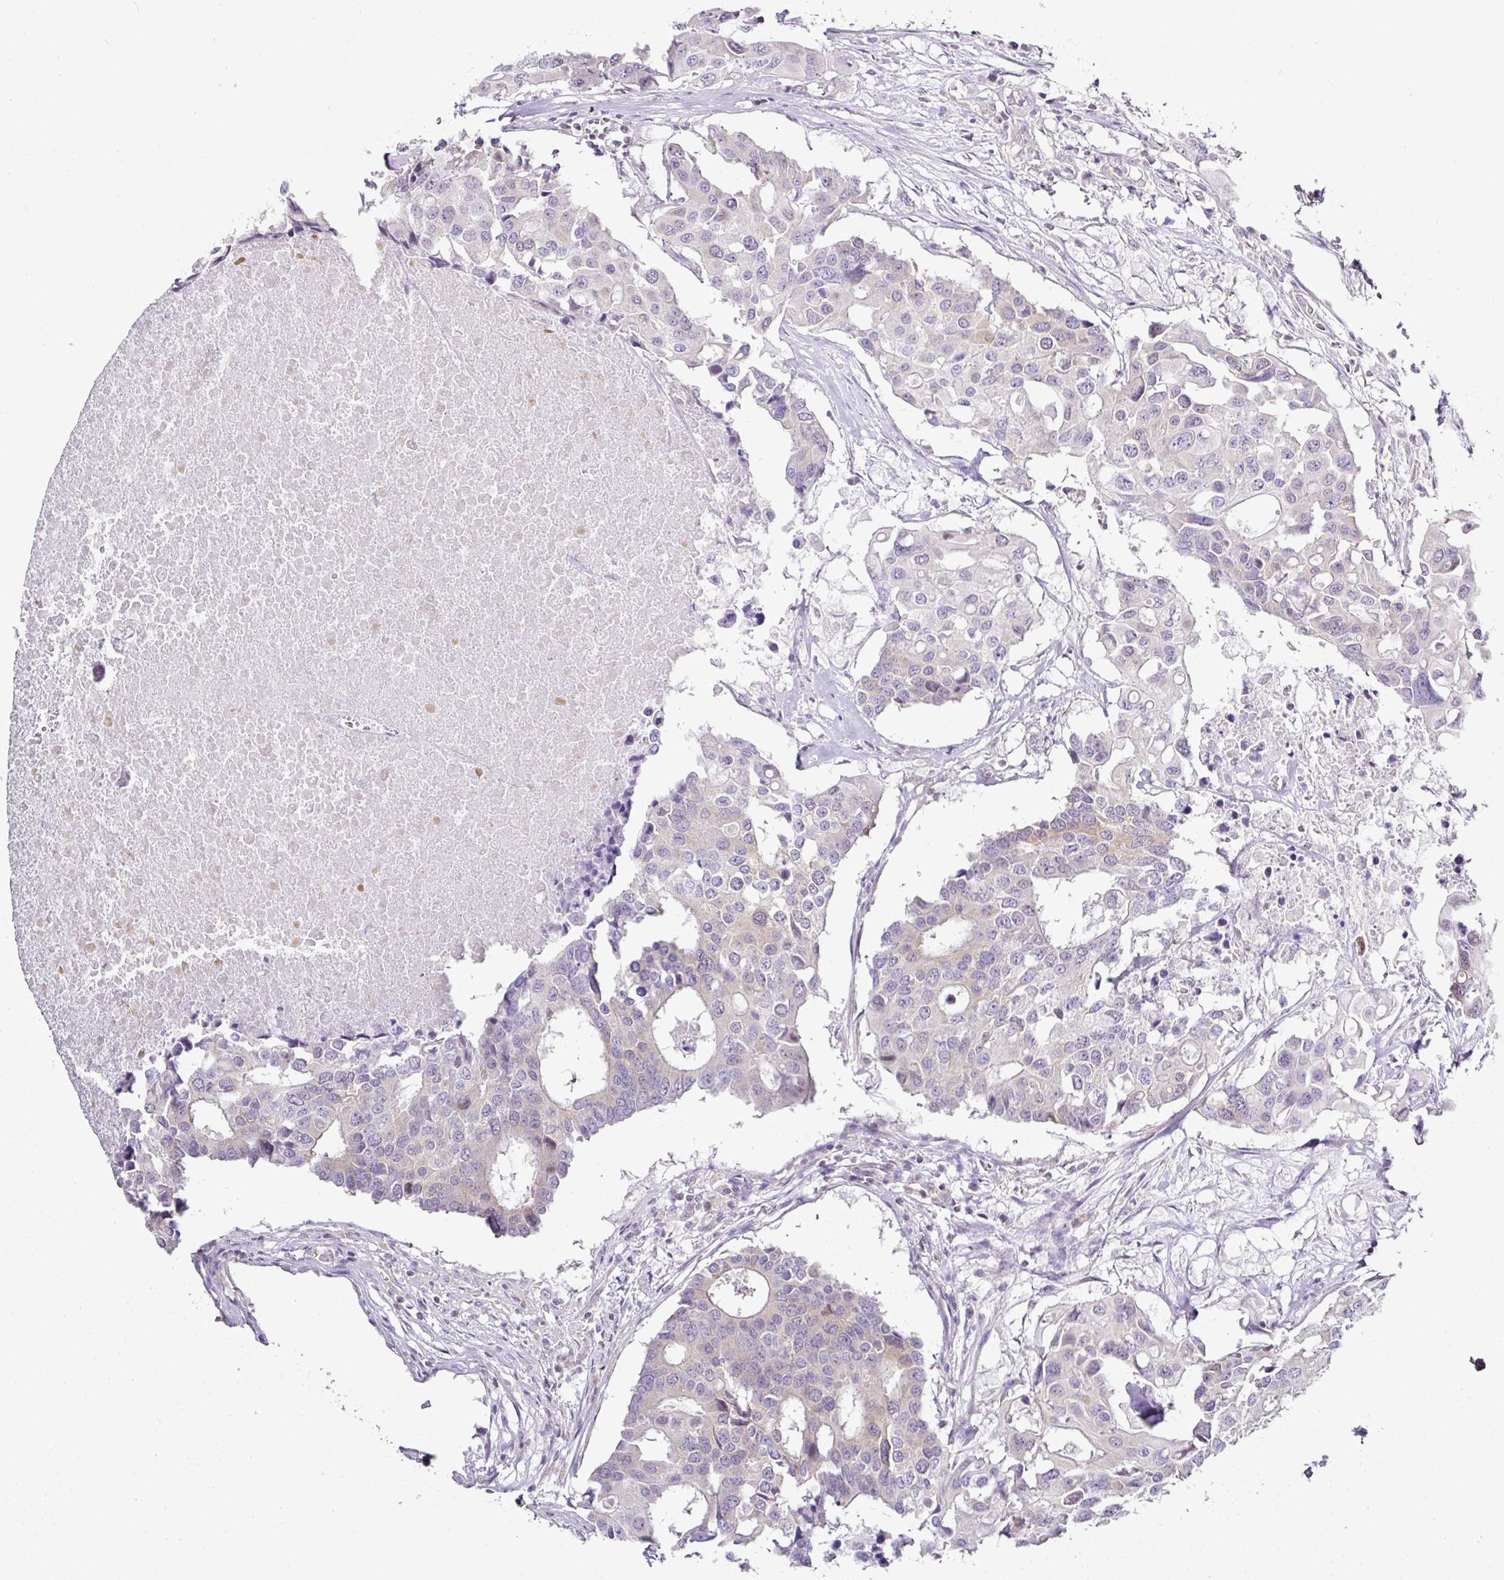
{"staining": {"intensity": "negative", "quantity": "none", "location": "none"}, "tissue": "colorectal cancer", "cell_type": "Tumor cells", "image_type": "cancer", "snomed": [{"axis": "morphology", "description": "Adenocarcinoma, NOS"}, {"axis": "topography", "description": "Colon"}], "caption": "Tumor cells show no significant staining in adenocarcinoma (colorectal).", "gene": "FAM32A", "patient": {"sex": "male", "age": 77}}